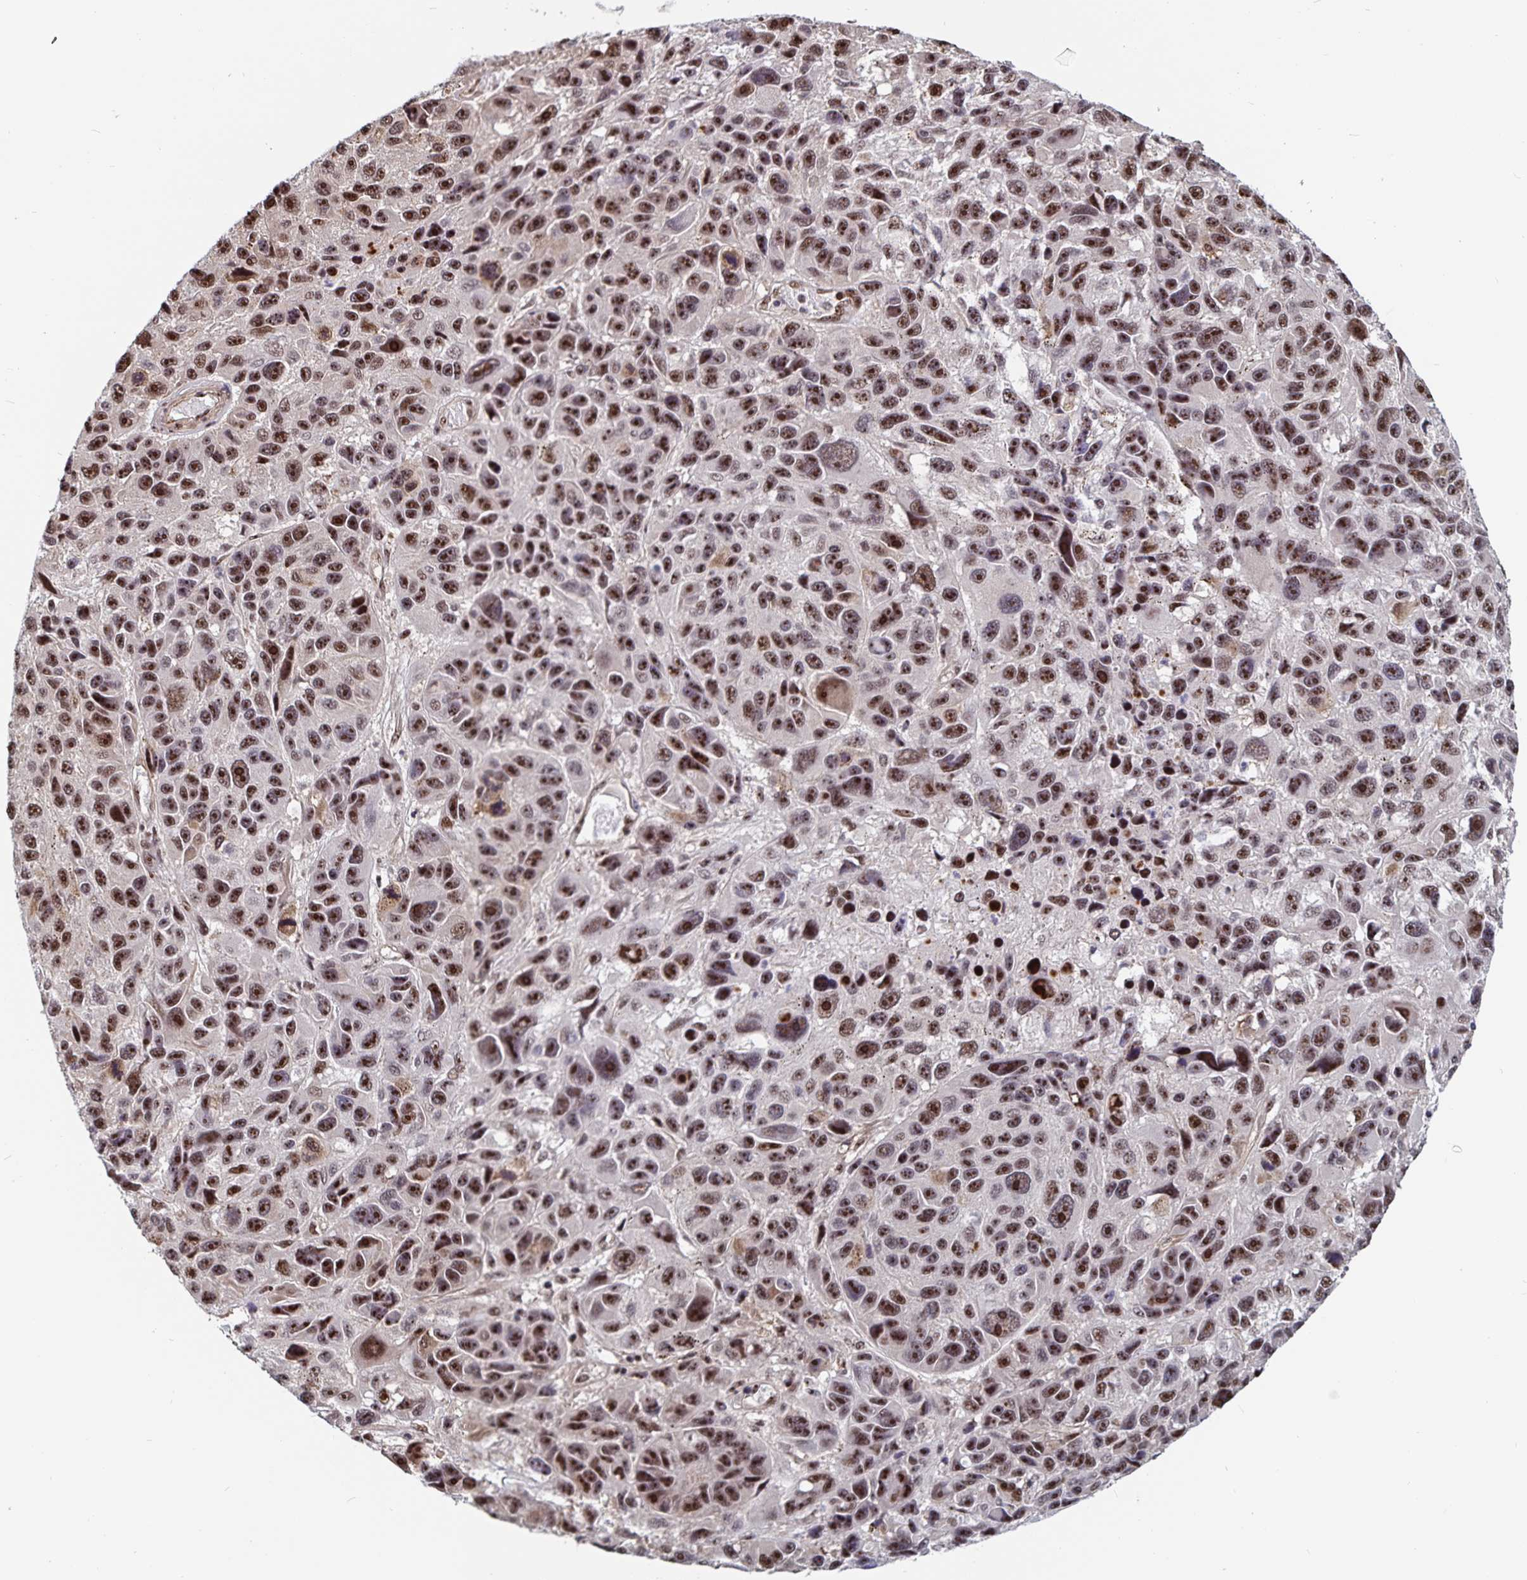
{"staining": {"intensity": "moderate", "quantity": ">75%", "location": "nuclear"}, "tissue": "melanoma", "cell_type": "Tumor cells", "image_type": "cancer", "snomed": [{"axis": "morphology", "description": "Malignant melanoma, NOS"}, {"axis": "topography", "description": "Skin"}], "caption": "This is a photomicrograph of IHC staining of malignant melanoma, which shows moderate expression in the nuclear of tumor cells.", "gene": "LAS1L", "patient": {"sex": "male", "age": 53}}